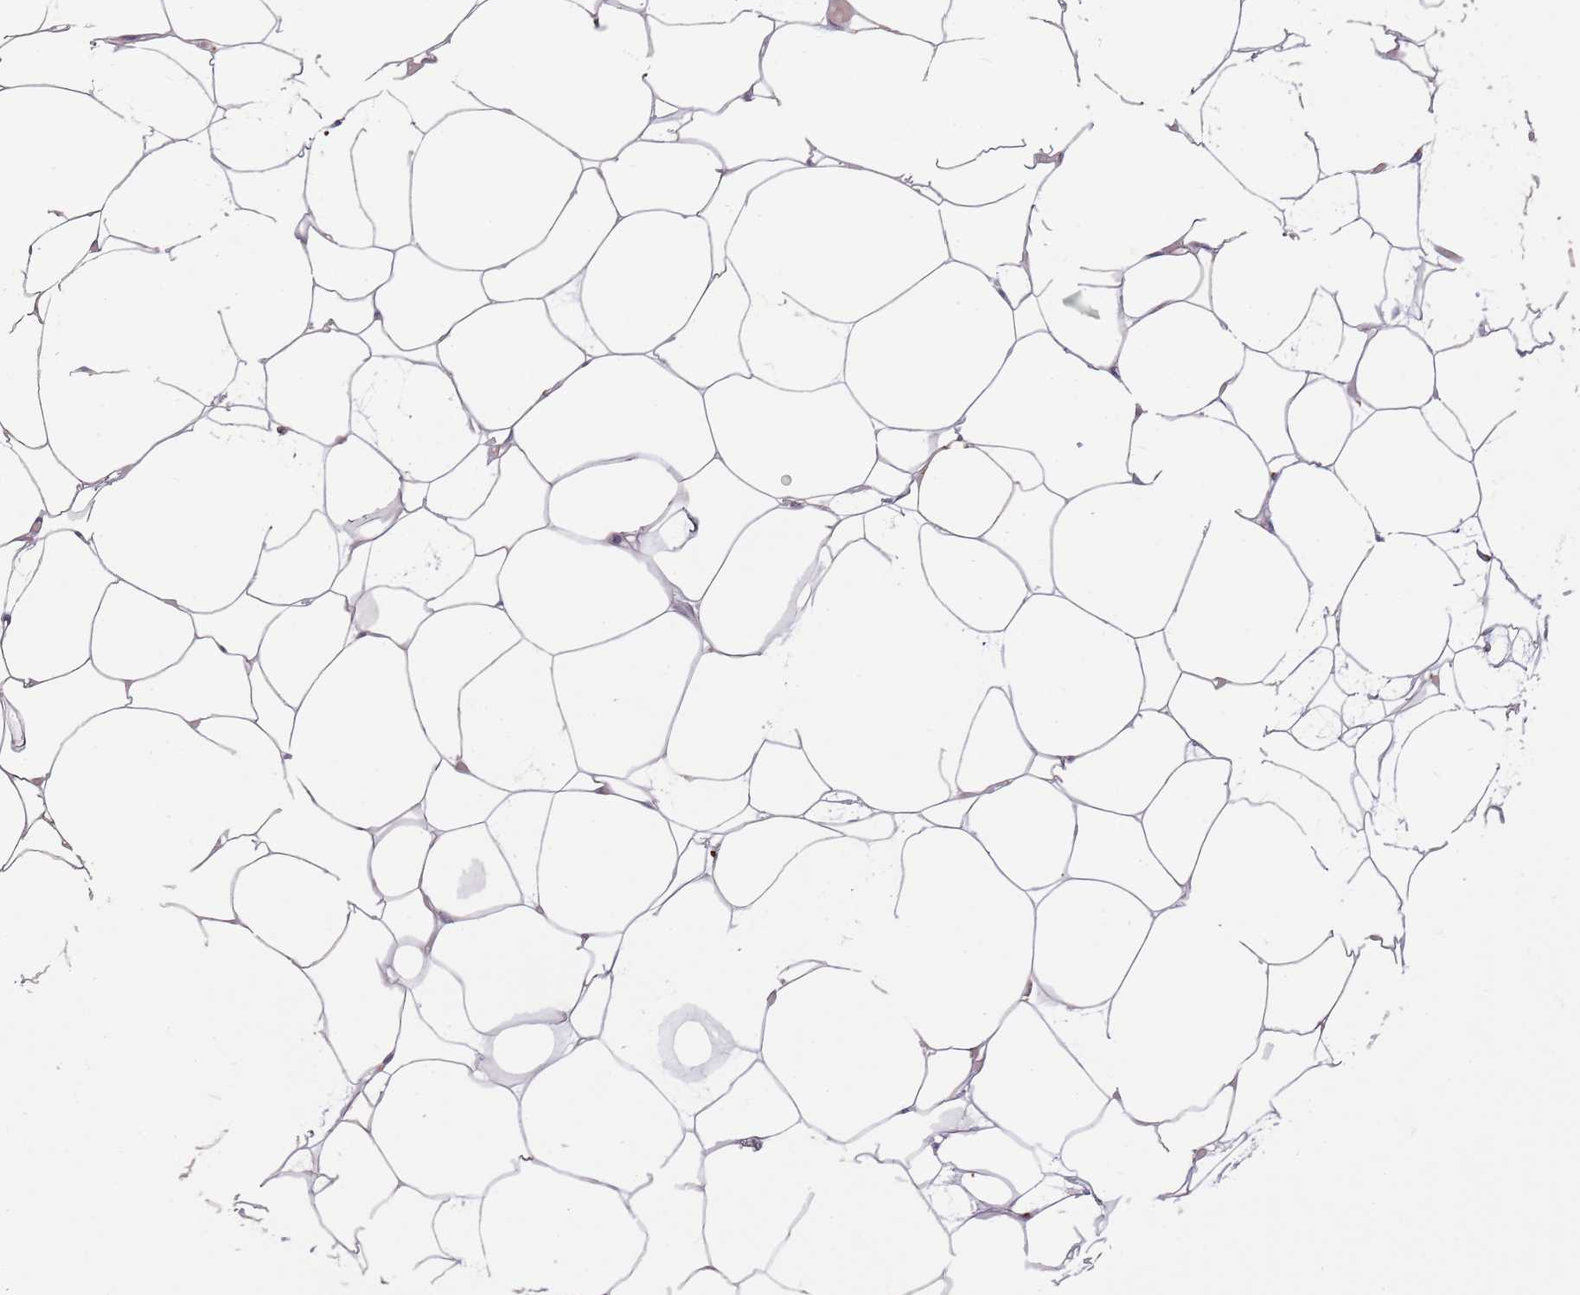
{"staining": {"intensity": "negative", "quantity": "none", "location": "none"}, "tissue": "adipose tissue", "cell_type": "Adipocytes", "image_type": "normal", "snomed": [{"axis": "morphology", "description": "Normal tissue, NOS"}, {"axis": "topography", "description": "Breast"}], "caption": "There is no significant expression in adipocytes of adipose tissue. (Brightfield microscopy of DAB IHC at high magnification).", "gene": "MAN1C1", "patient": {"sex": "female", "age": 23}}